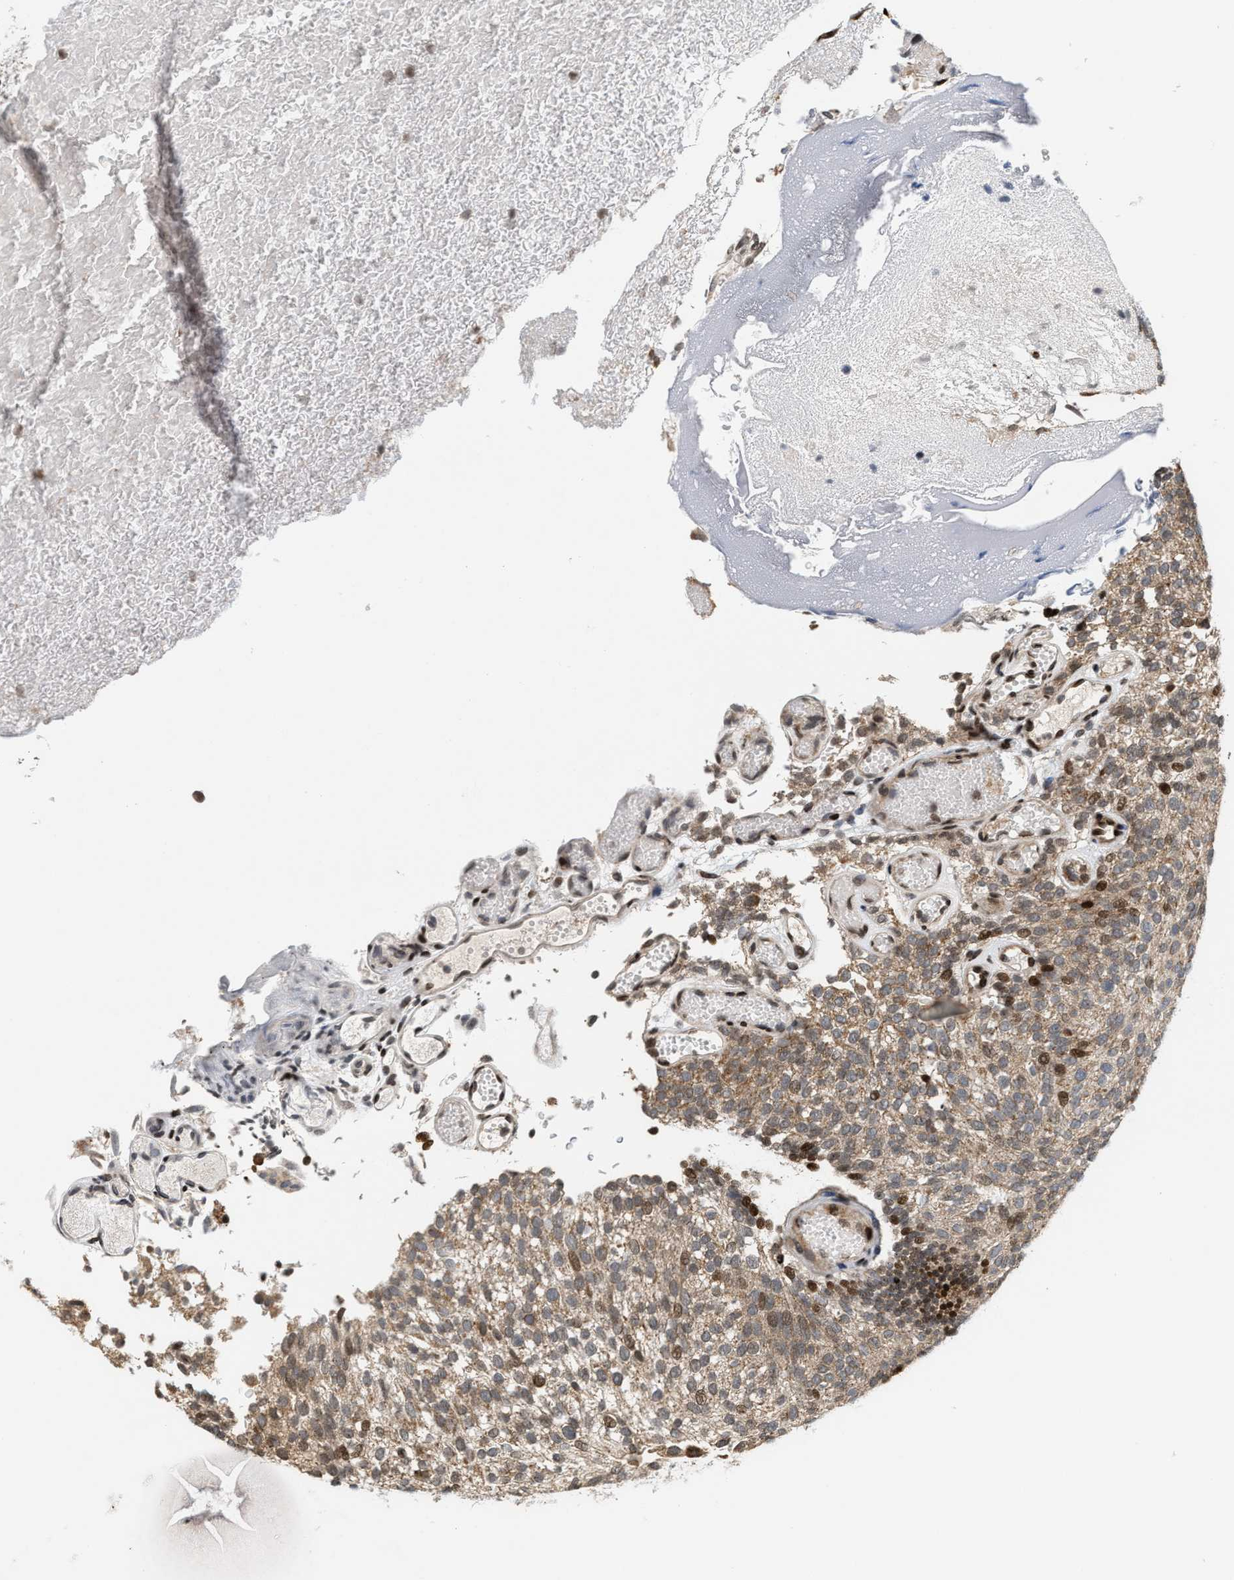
{"staining": {"intensity": "moderate", "quantity": ">75%", "location": "cytoplasmic/membranous,nuclear"}, "tissue": "urothelial cancer", "cell_type": "Tumor cells", "image_type": "cancer", "snomed": [{"axis": "morphology", "description": "Urothelial carcinoma, Low grade"}, {"axis": "topography", "description": "Urinary bladder"}], "caption": "This micrograph exhibits urothelial carcinoma (low-grade) stained with IHC to label a protein in brown. The cytoplasmic/membranous and nuclear of tumor cells show moderate positivity for the protein. Nuclei are counter-stained blue.", "gene": "PDZD2", "patient": {"sex": "male", "age": 78}}